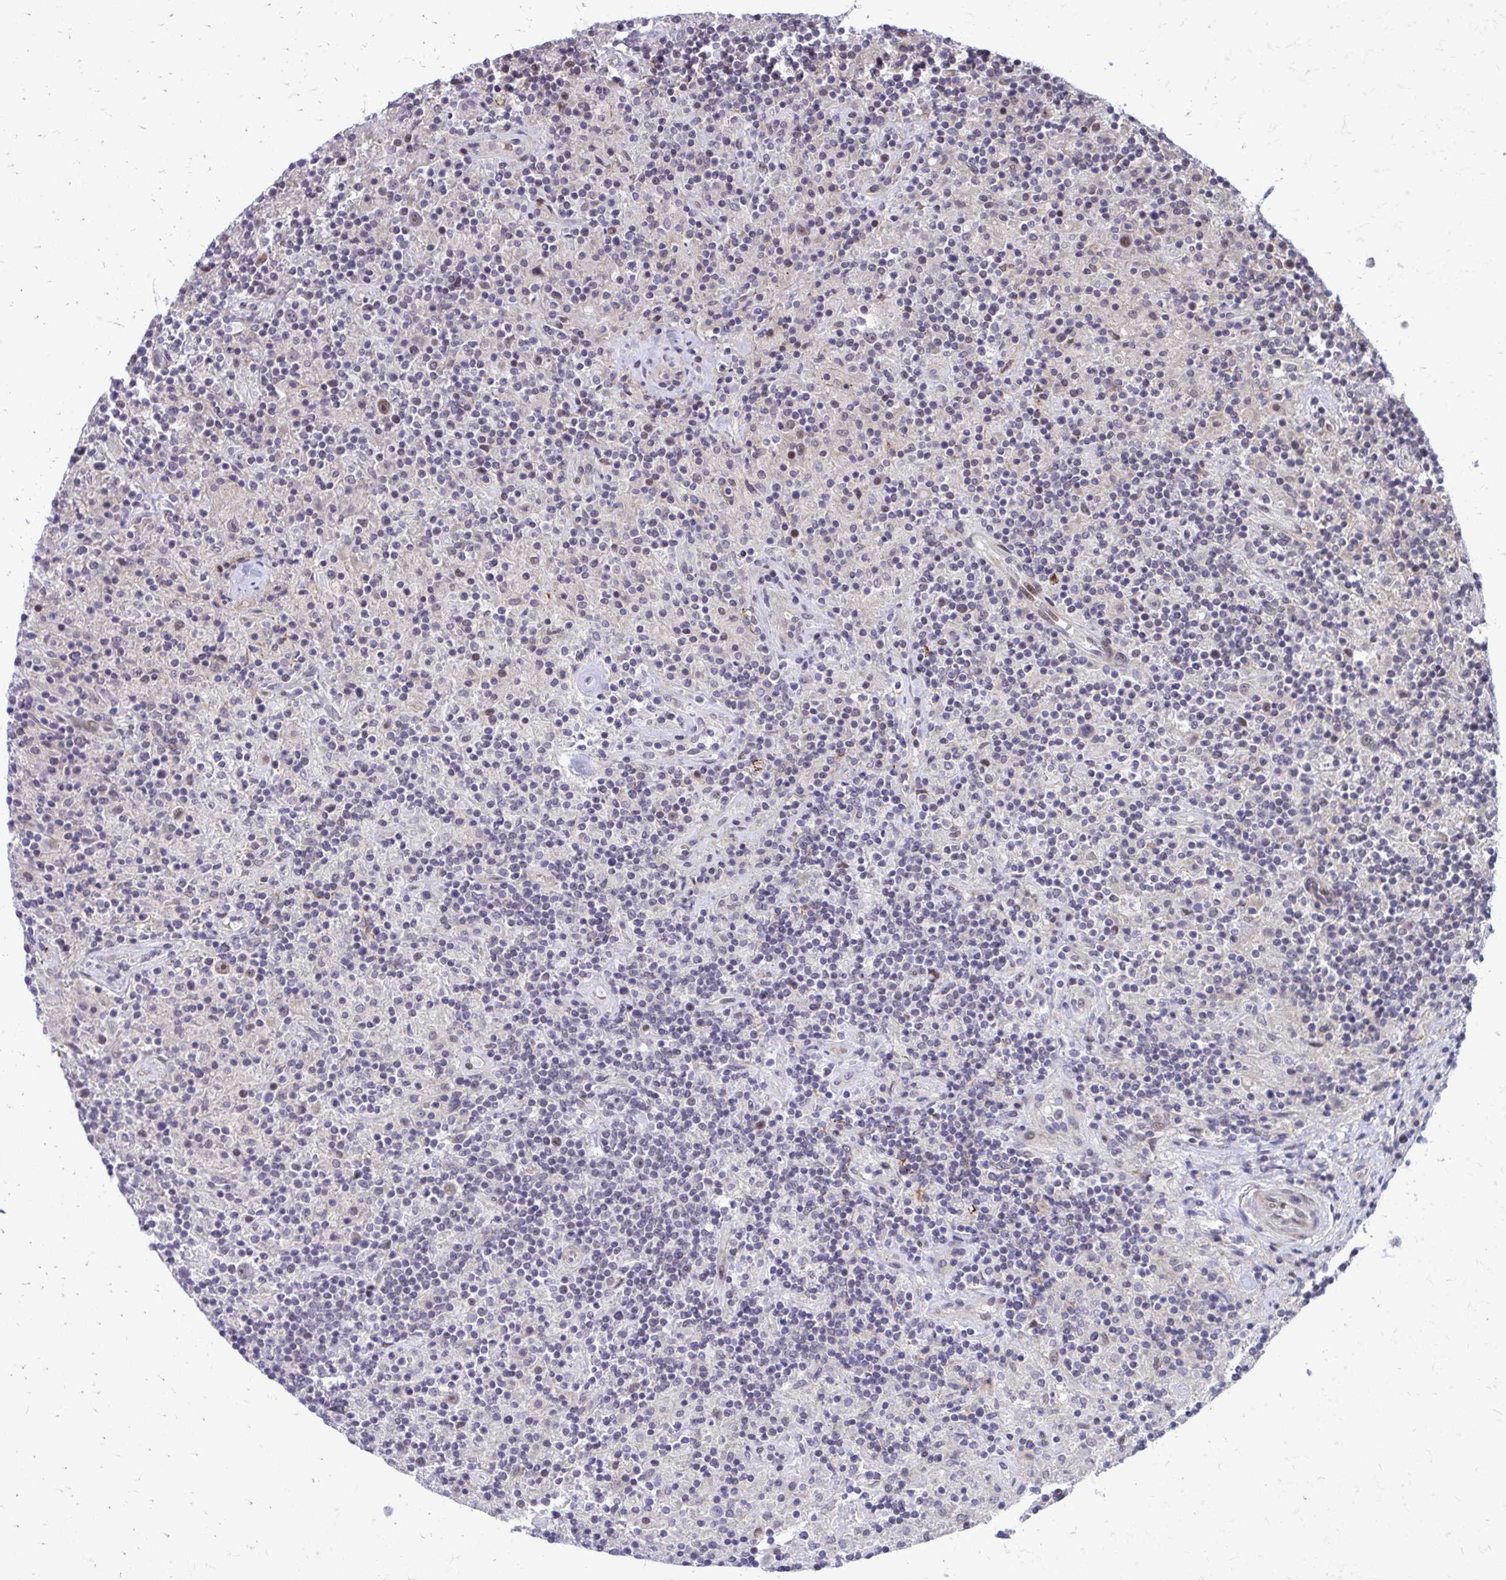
{"staining": {"intensity": "moderate", "quantity": ">75%", "location": "nuclear"}, "tissue": "lymphoma", "cell_type": "Tumor cells", "image_type": "cancer", "snomed": [{"axis": "morphology", "description": "Hodgkin's disease, NOS"}, {"axis": "topography", "description": "Lymph node"}], "caption": "Approximately >75% of tumor cells in Hodgkin's disease display moderate nuclear protein expression as visualized by brown immunohistochemical staining.", "gene": "ANKRD30B", "patient": {"sex": "male", "age": 70}}